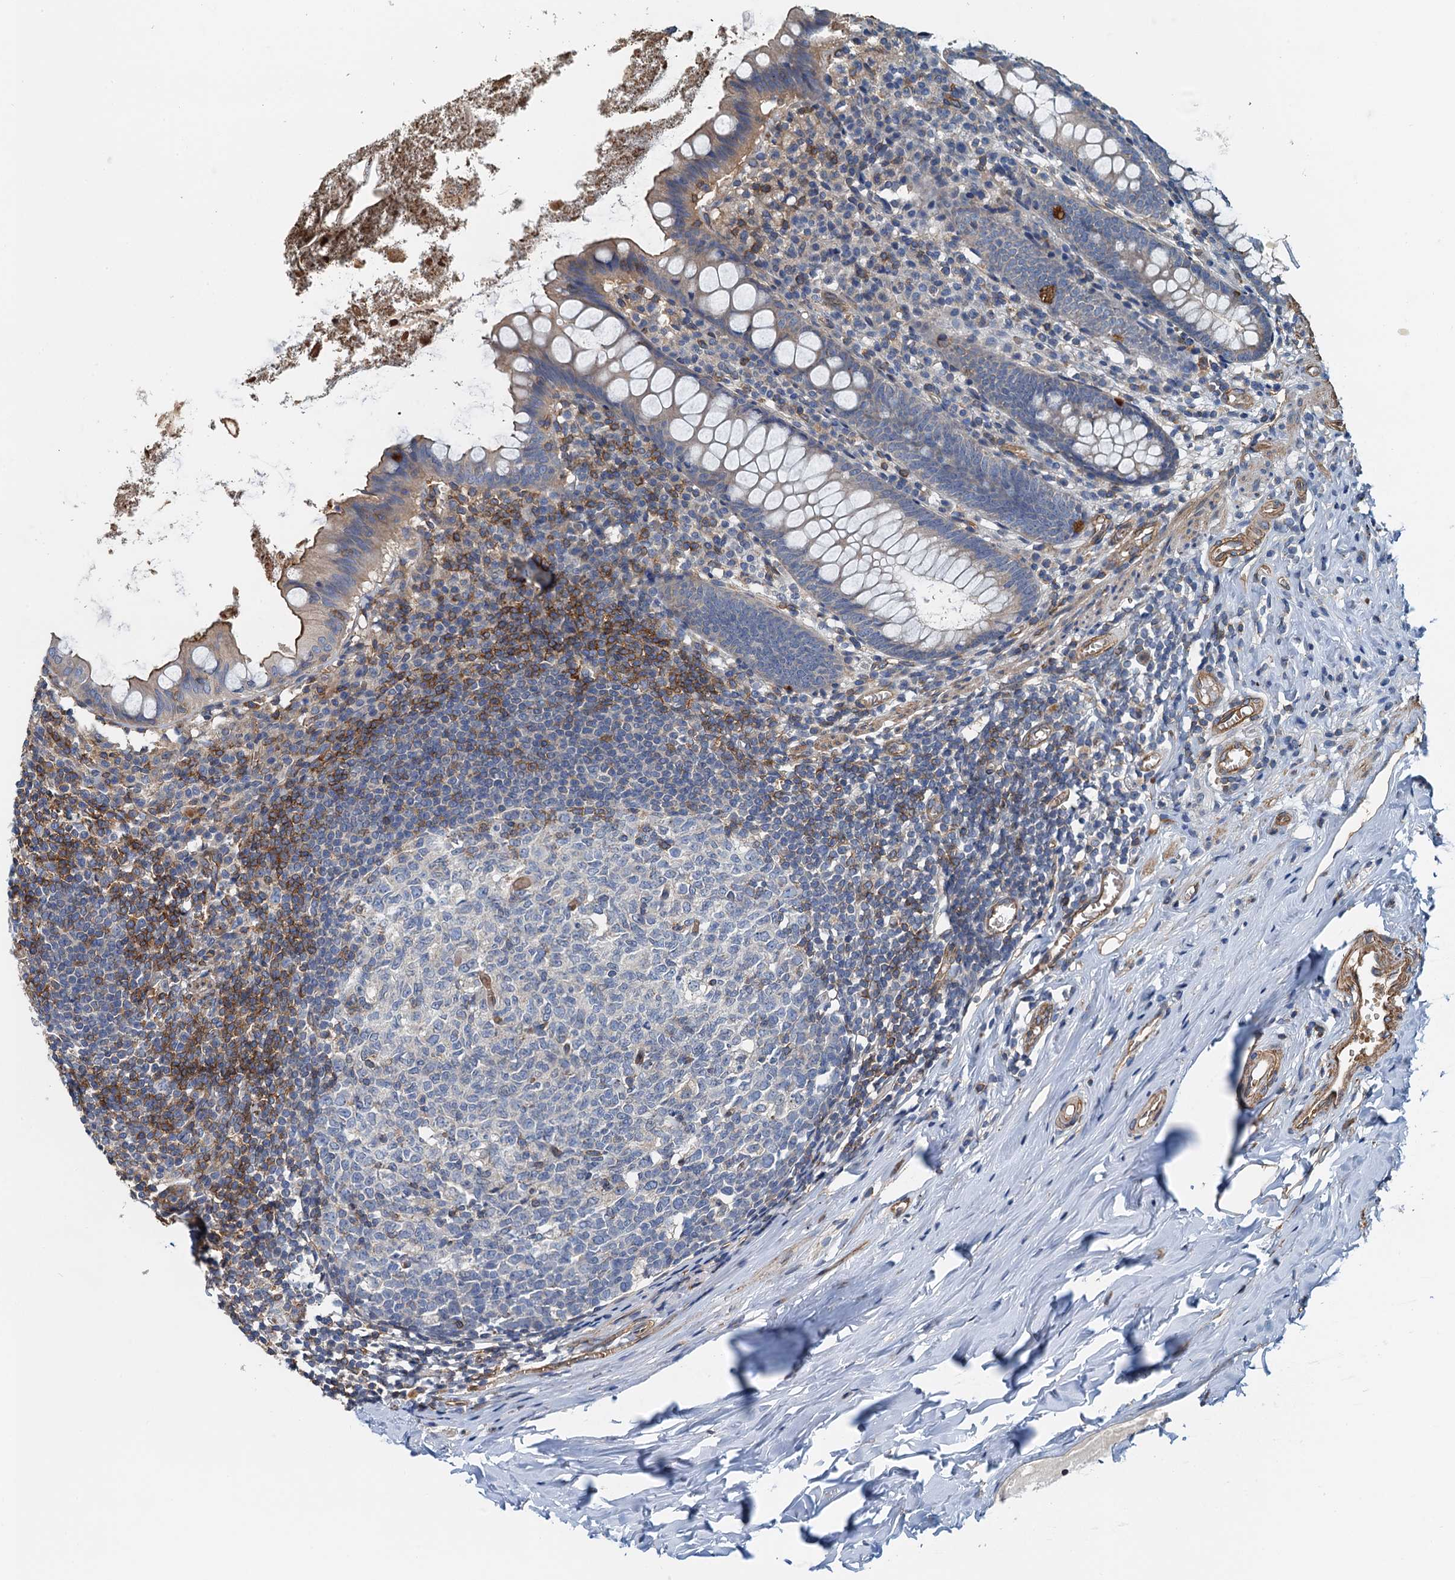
{"staining": {"intensity": "moderate", "quantity": "25%-75%", "location": "cytoplasmic/membranous"}, "tissue": "appendix", "cell_type": "Glandular cells", "image_type": "normal", "snomed": [{"axis": "morphology", "description": "Normal tissue, NOS"}, {"axis": "topography", "description": "Appendix"}], "caption": "DAB immunohistochemical staining of normal human appendix shows moderate cytoplasmic/membranous protein positivity in approximately 25%-75% of glandular cells.", "gene": "ROGDI", "patient": {"sex": "female", "age": 51}}